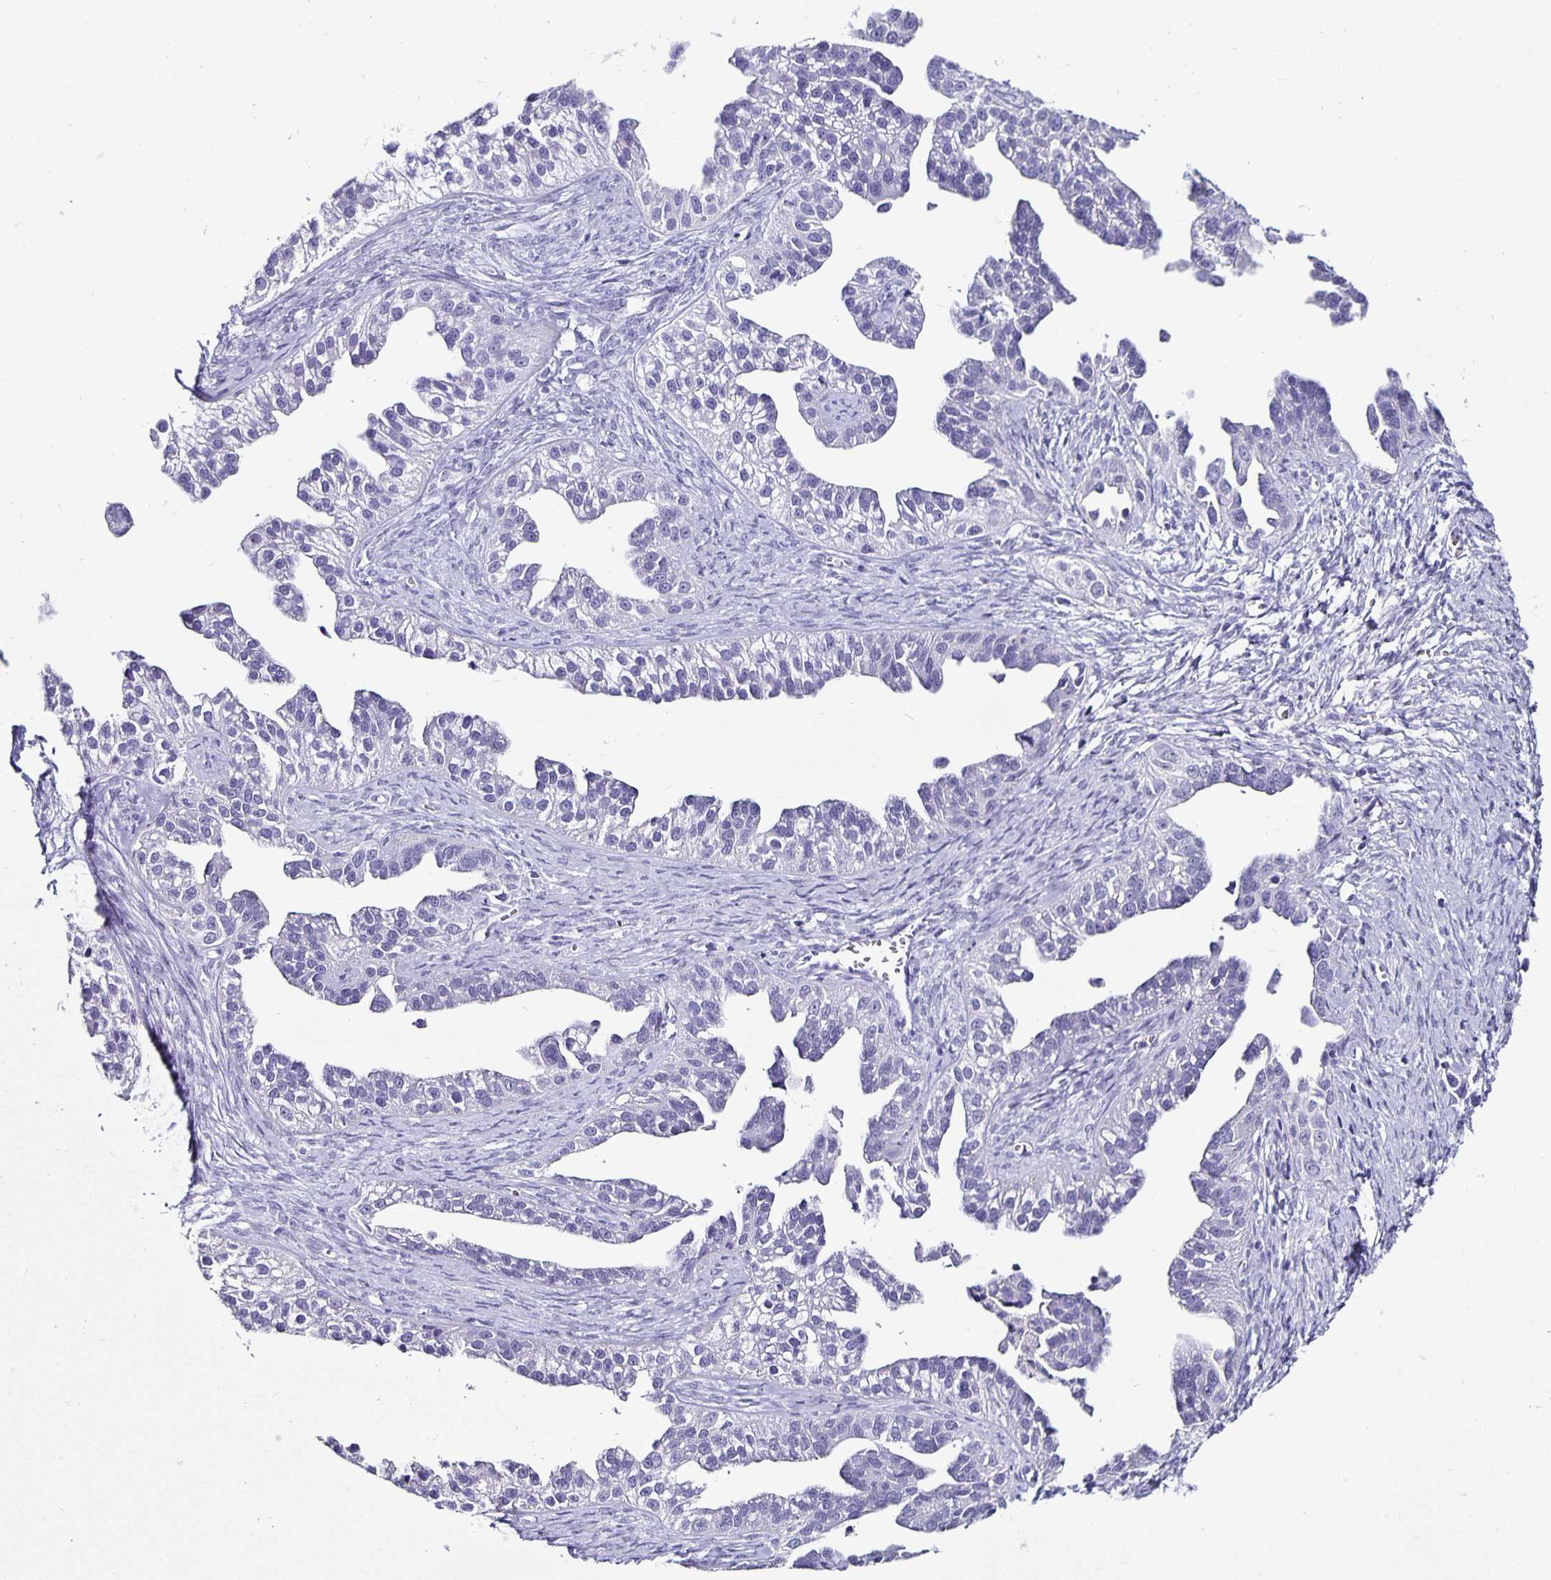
{"staining": {"intensity": "negative", "quantity": "none", "location": "none"}, "tissue": "ovarian cancer", "cell_type": "Tumor cells", "image_type": "cancer", "snomed": [{"axis": "morphology", "description": "Cystadenocarcinoma, serous, NOS"}, {"axis": "topography", "description": "Ovary"}], "caption": "Immunohistochemical staining of ovarian cancer displays no significant expression in tumor cells.", "gene": "CHGA", "patient": {"sex": "female", "age": 75}}